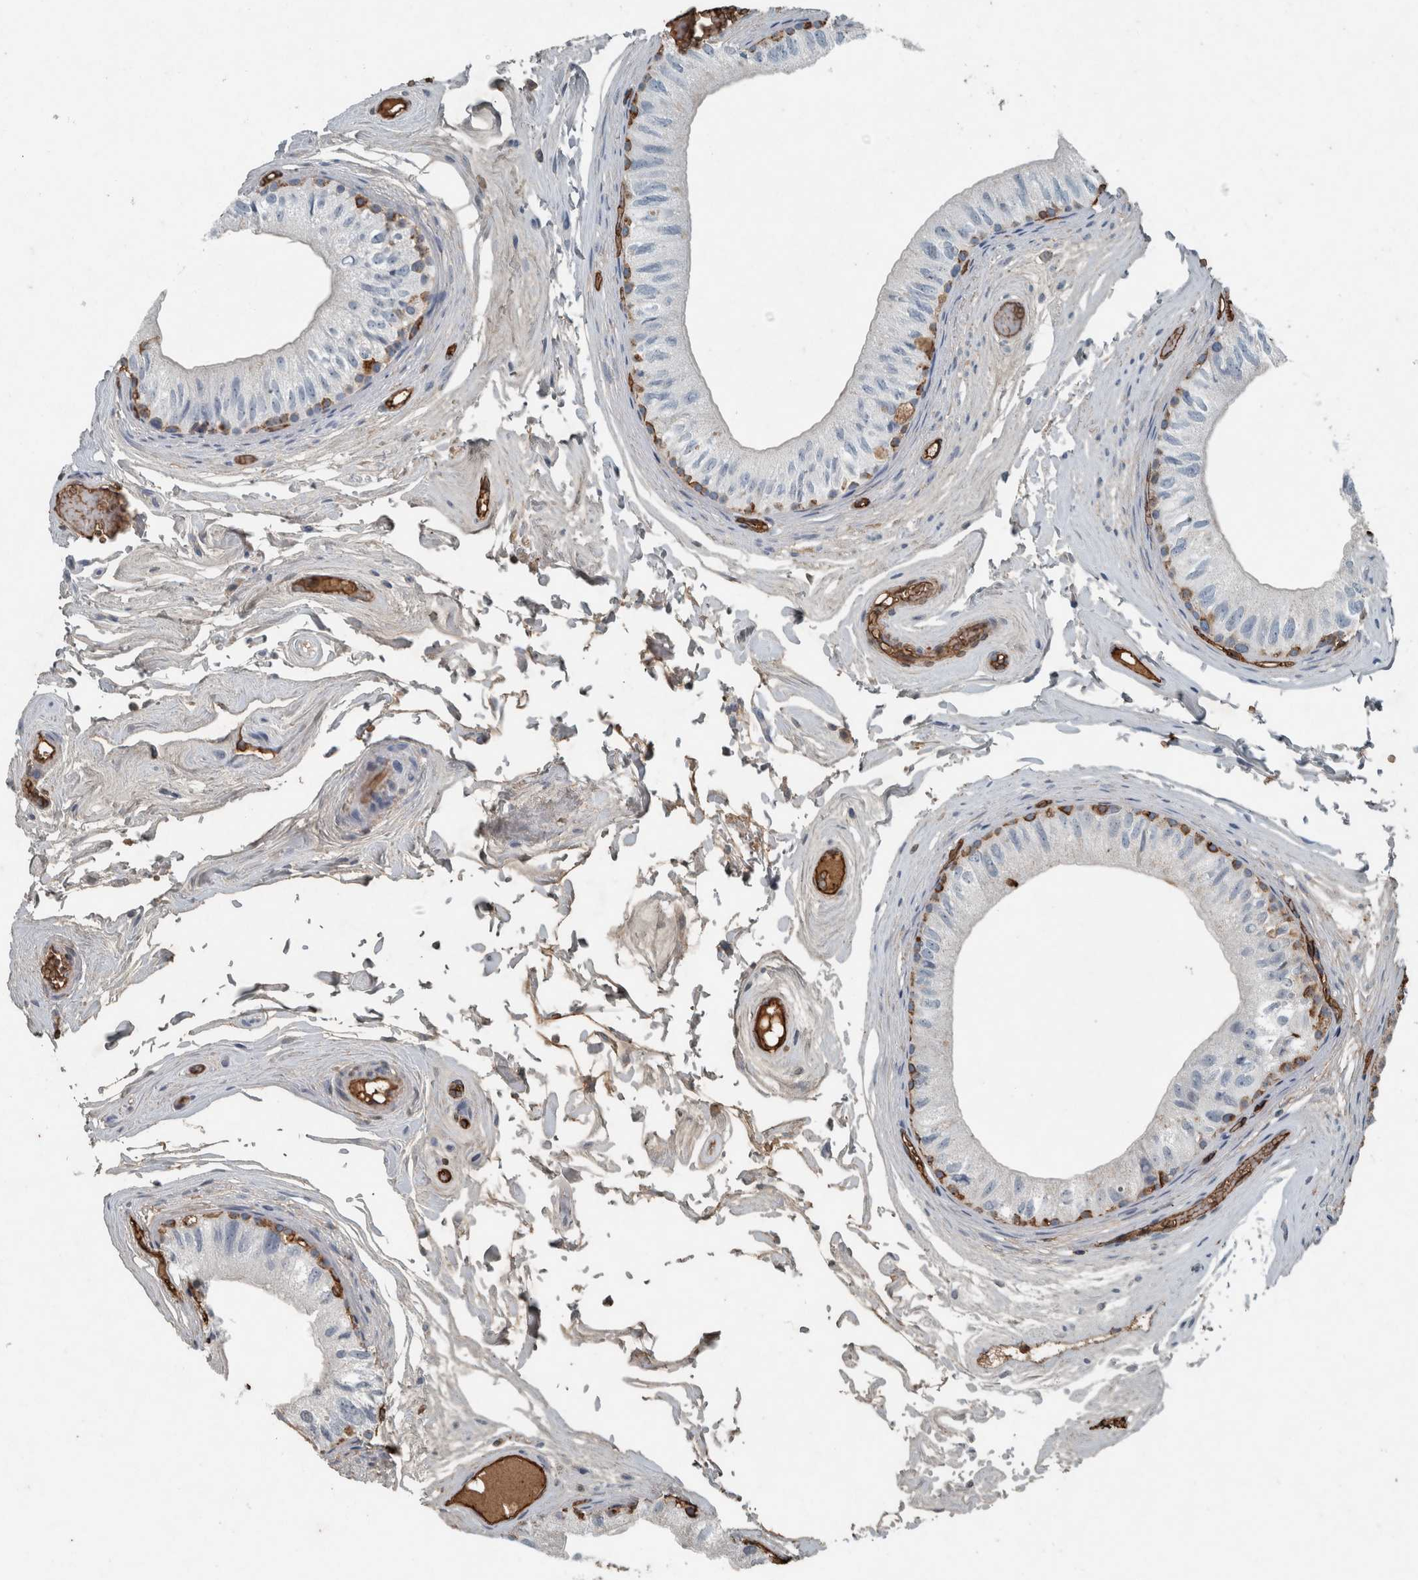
{"staining": {"intensity": "moderate", "quantity": "25%-75%", "location": "cytoplasmic/membranous"}, "tissue": "epididymis", "cell_type": "Glandular cells", "image_type": "normal", "snomed": [{"axis": "morphology", "description": "Normal tissue, NOS"}, {"axis": "topography", "description": "Epididymis"}], "caption": "Protein staining reveals moderate cytoplasmic/membranous expression in approximately 25%-75% of glandular cells in benign epididymis.", "gene": "LBP", "patient": {"sex": "male", "age": 79}}